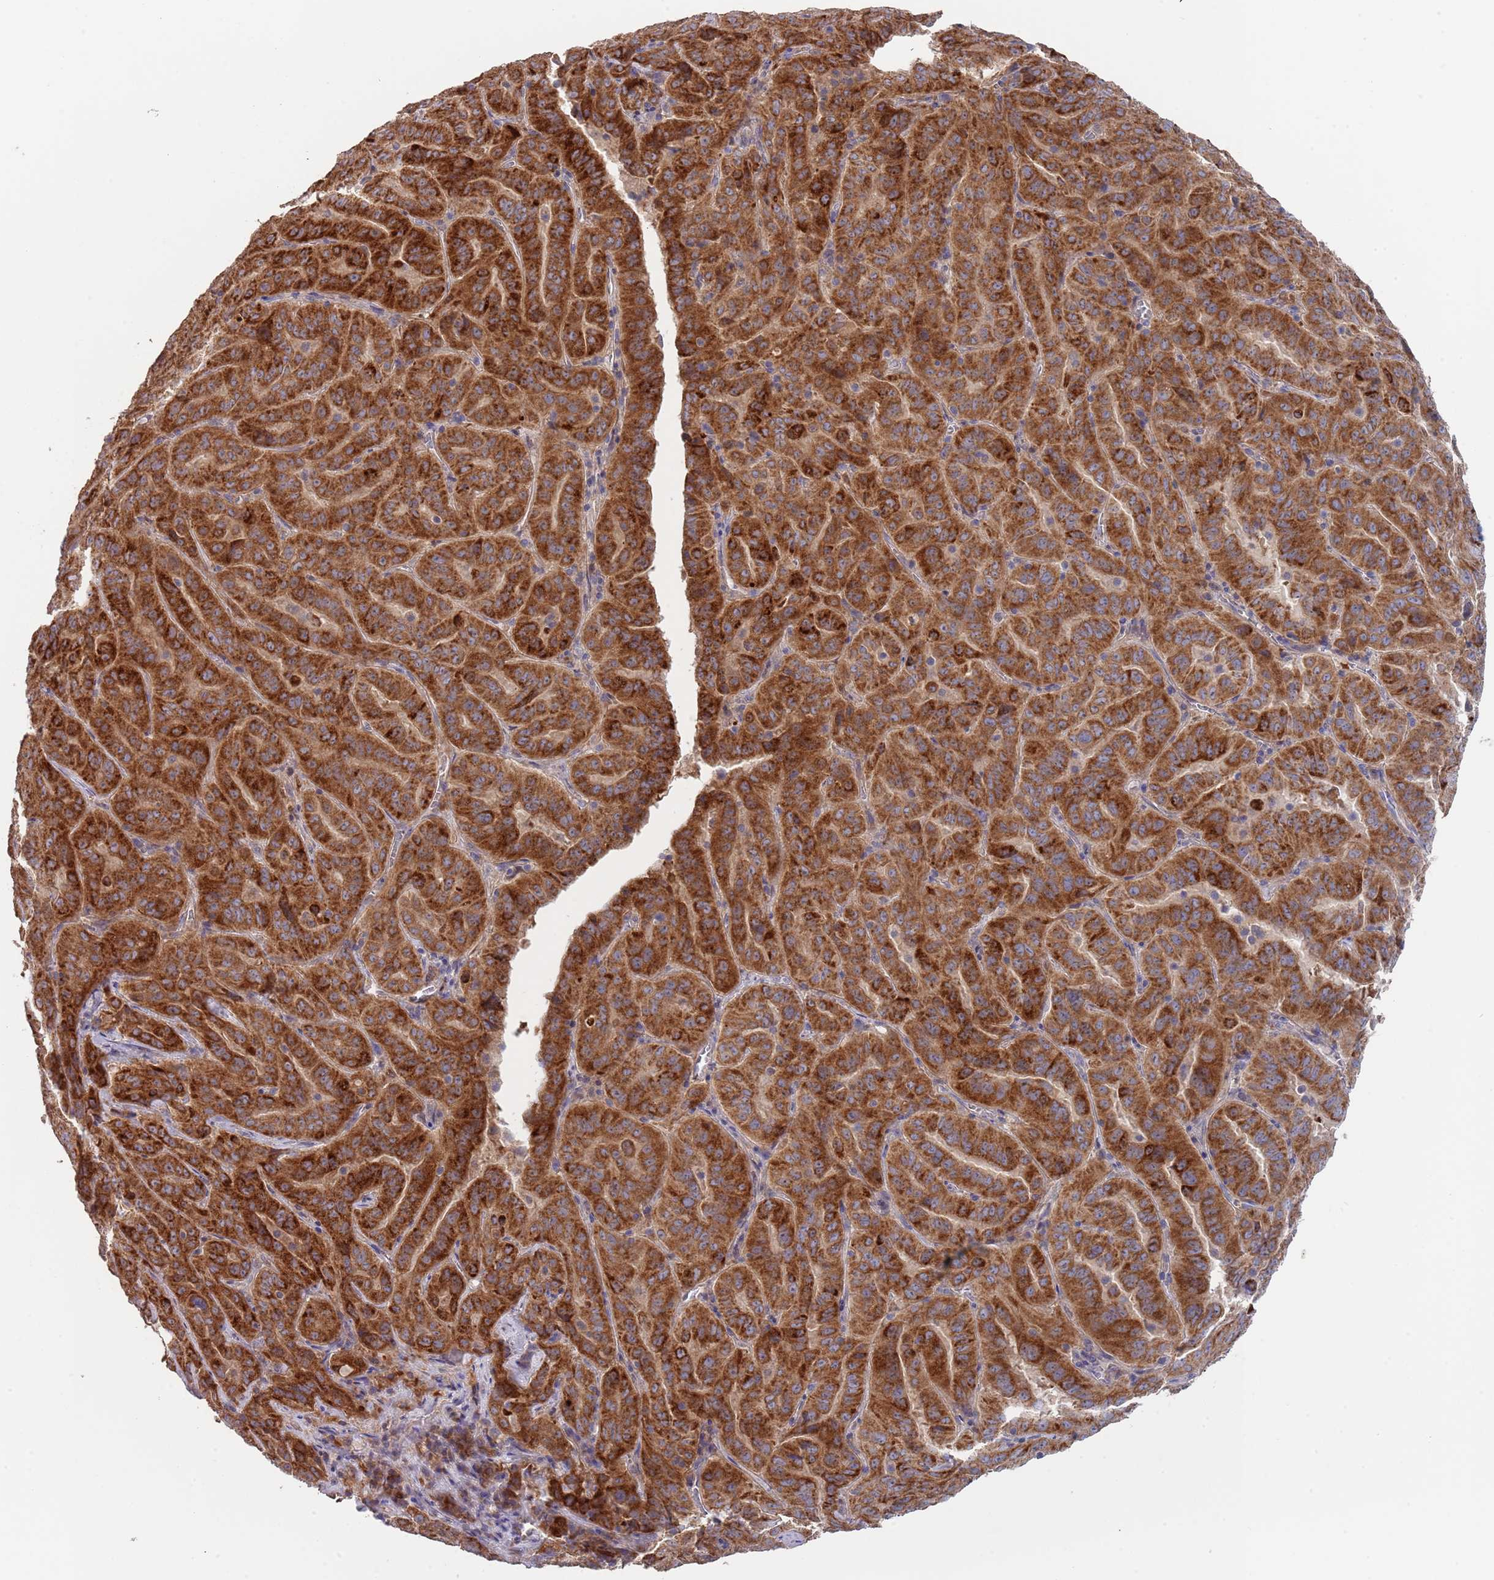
{"staining": {"intensity": "strong", "quantity": ">75%", "location": "cytoplasmic/membranous"}, "tissue": "pancreatic cancer", "cell_type": "Tumor cells", "image_type": "cancer", "snomed": [{"axis": "morphology", "description": "Adenocarcinoma, NOS"}, {"axis": "topography", "description": "Pancreas"}], "caption": "The immunohistochemical stain highlights strong cytoplasmic/membranous expression in tumor cells of adenocarcinoma (pancreatic) tissue. The staining is performed using DAB (3,3'-diaminobenzidine) brown chromogen to label protein expression. The nuclei are counter-stained blue using hematoxylin.", "gene": "ABCC10", "patient": {"sex": "male", "age": 63}}